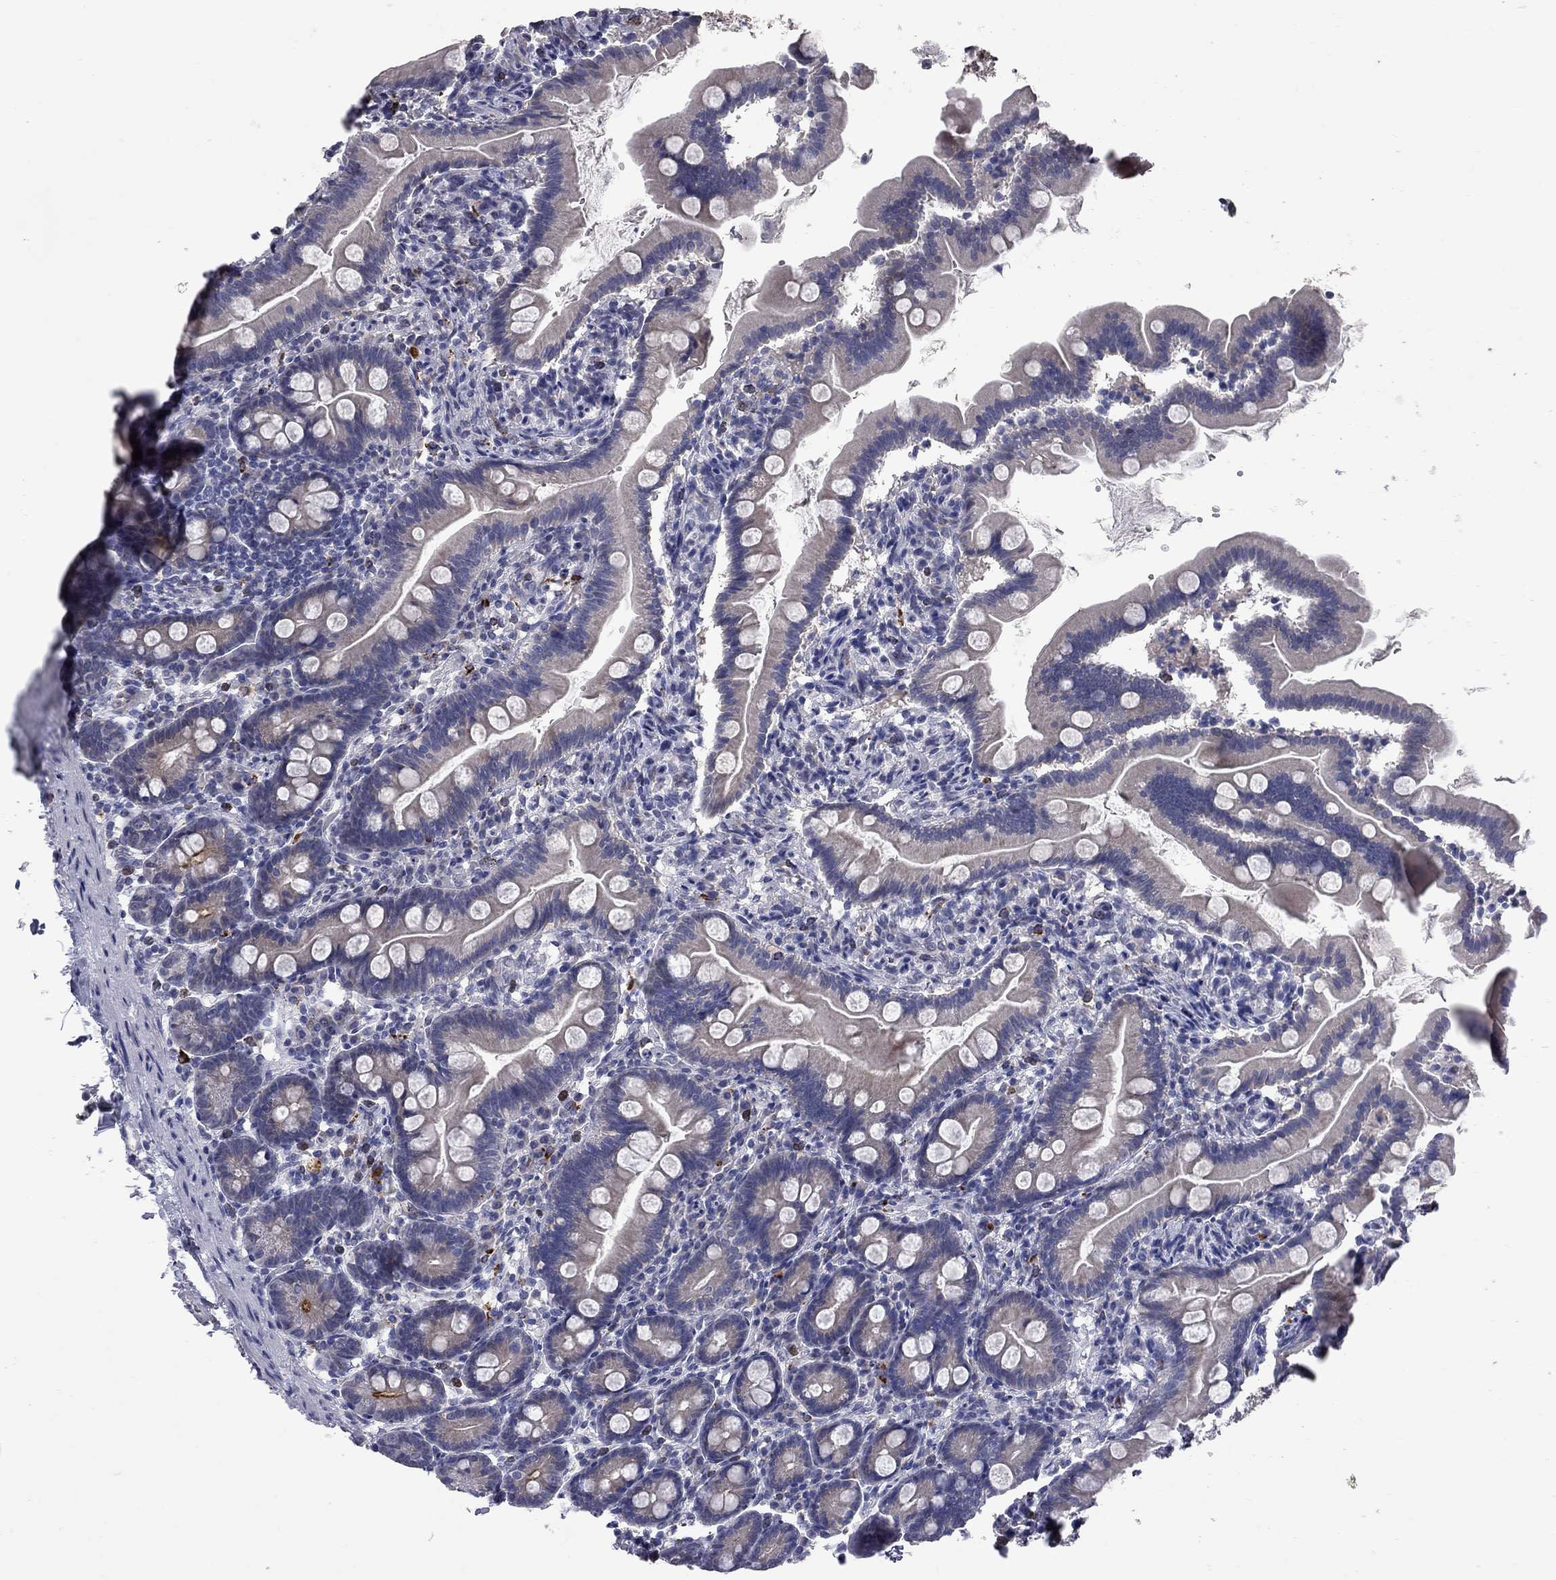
{"staining": {"intensity": "negative", "quantity": "none", "location": "none"}, "tissue": "small intestine", "cell_type": "Glandular cells", "image_type": "normal", "snomed": [{"axis": "morphology", "description": "Normal tissue, NOS"}, {"axis": "topography", "description": "Small intestine"}], "caption": "High power microscopy histopathology image of an immunohistochemistry (IHC) image of normal small intestine, revealing no significant positivity in glandular cells.", "gene": "NOS2", "patient": {"sex": "female", "age": 44}}